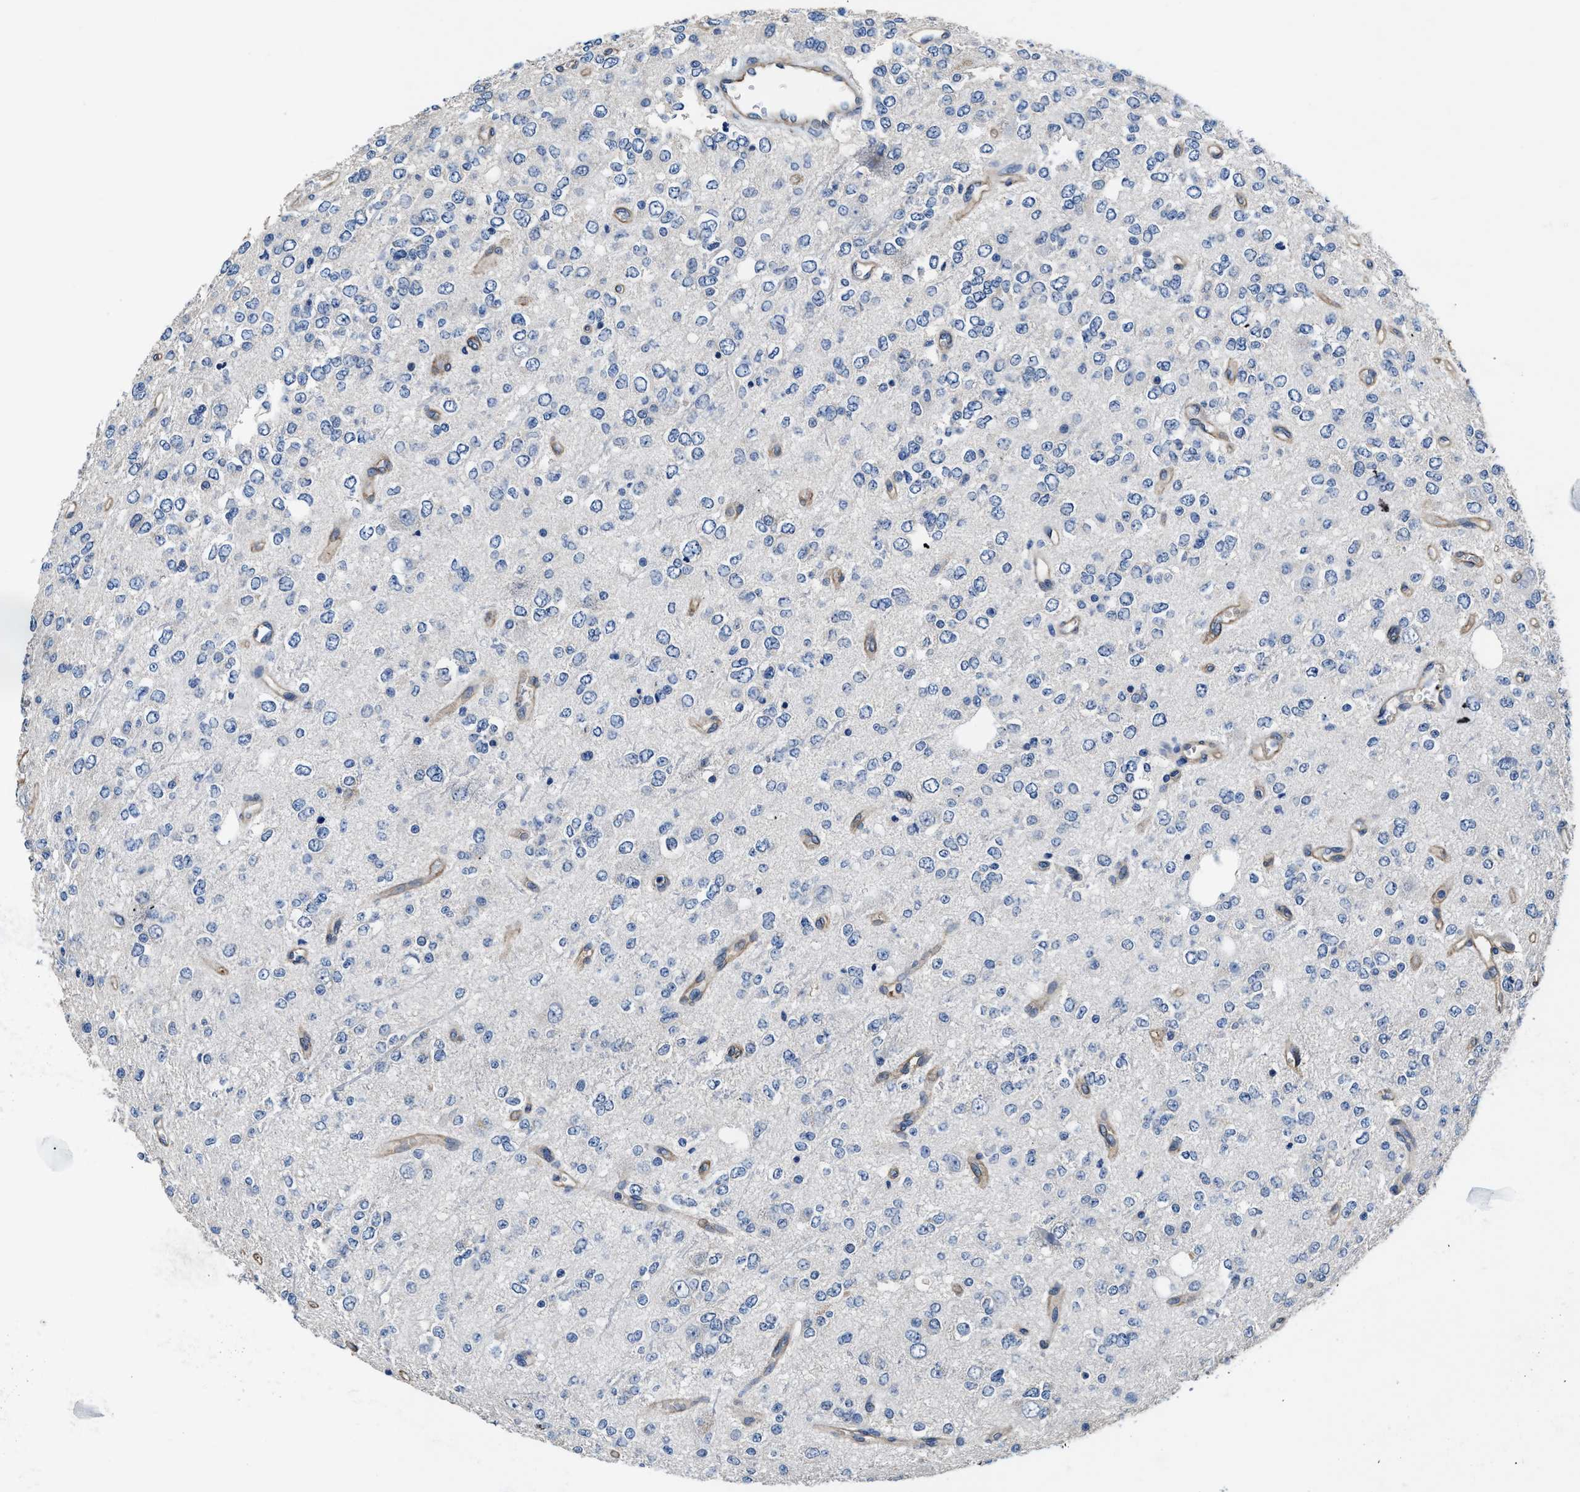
{"staining": {"intensity": "negative", "quantity": "none", "location": "none"}, "tissue": "glioma", "cell_type": "Tumor cells", "image_type": "cancer", "snomed": [{"axis": "morphology", "description": "Glioma, malignant, Low grade"}, {"axis": "topography", "description": "Brain"}], "caption": "Tumor cells are negative for protein expression in human glioma.", "gene": "C22orf42", "patient": {"sex": "male", "age": 38}}